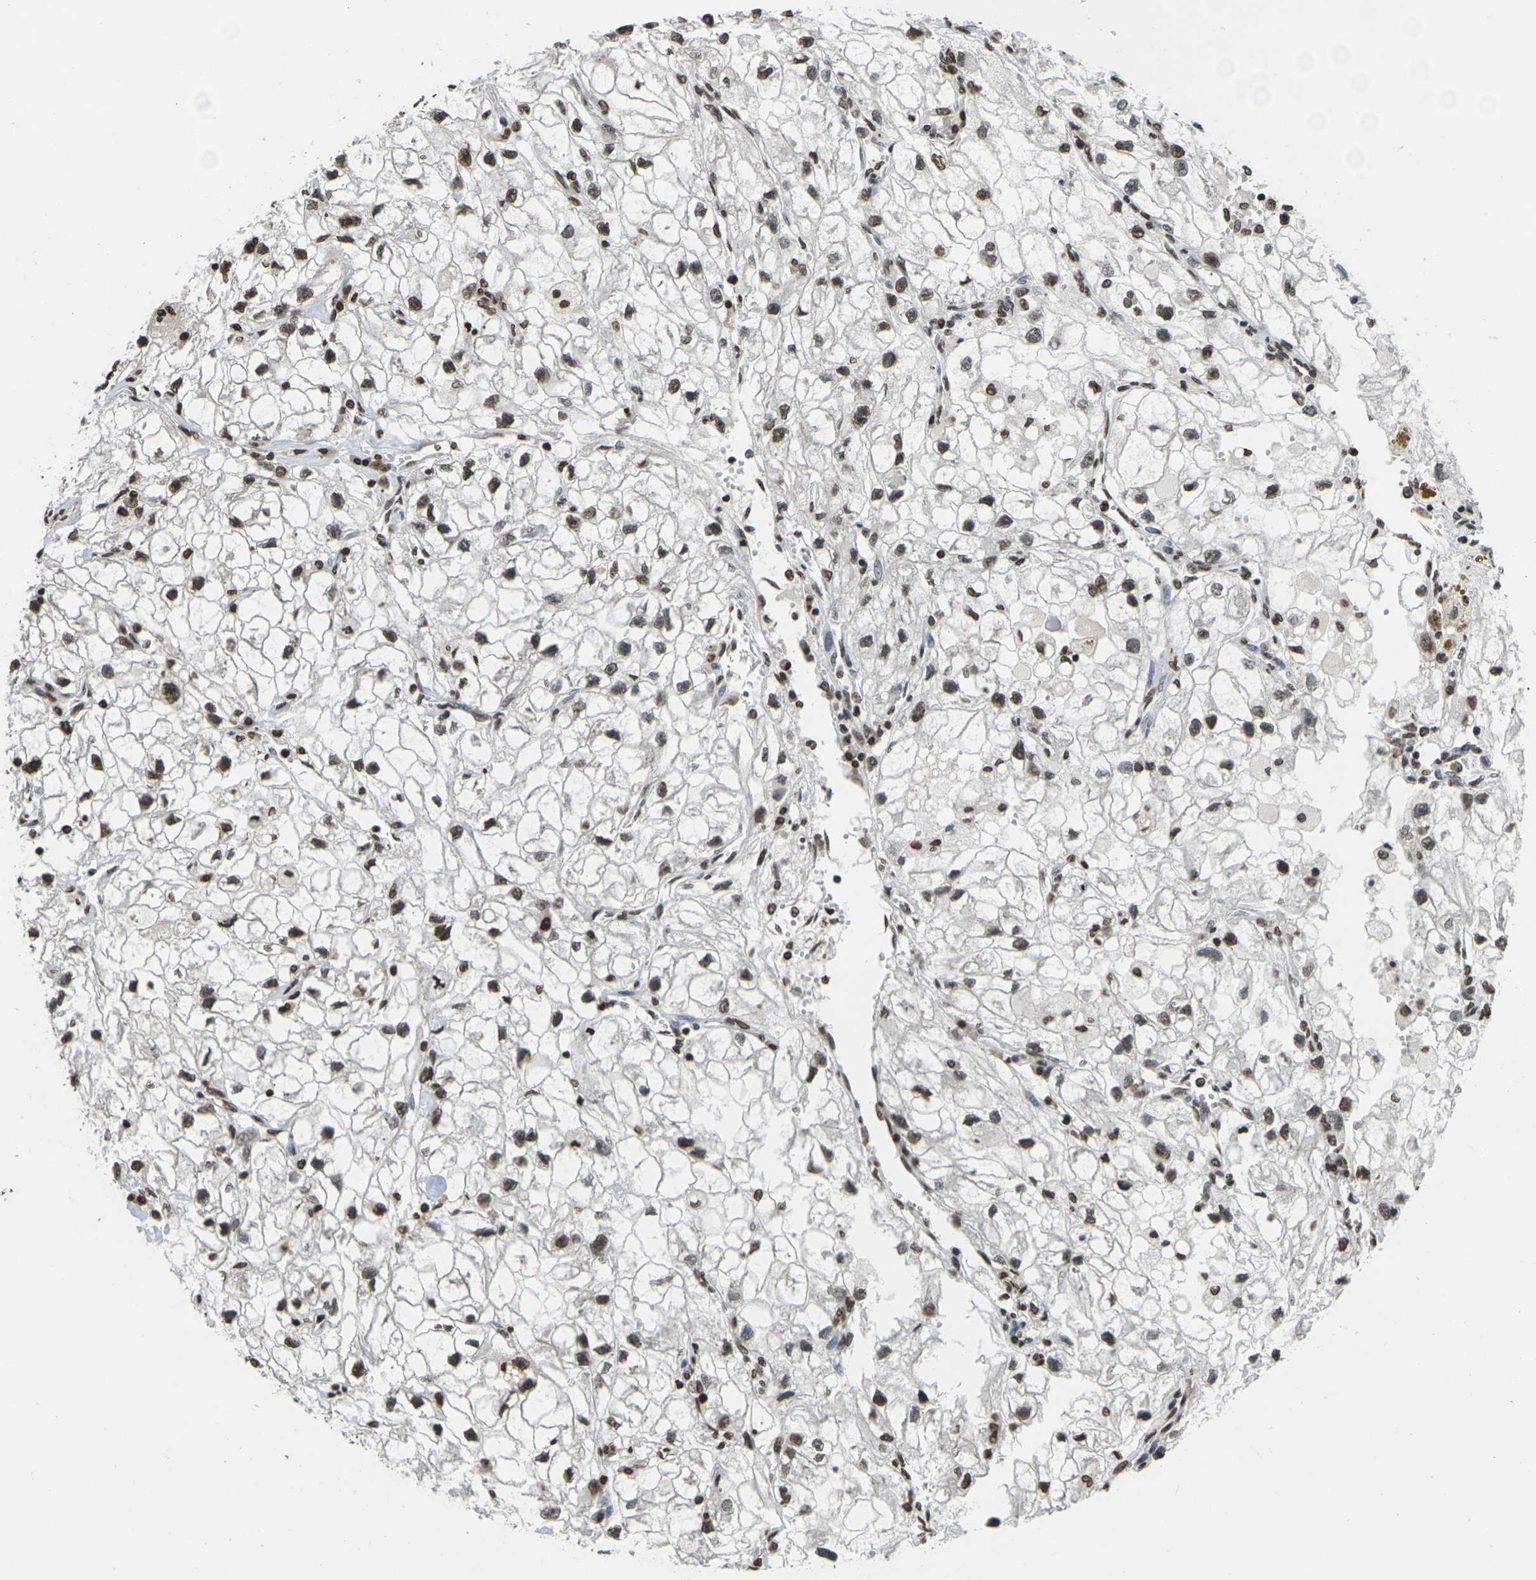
{"staining": {"intensity": "strong", "quantity": ">75%", "location": "nuclear"}, "tissue": "renal cancer", "cell_type": "Tumor cells", "image_type": "cancer", "snomed": [{"axis": "morphology", "description": "Adenocarcinoma, NOS"}, {"axis": "topography", "description": "Kidney"}], "caption": "Protein expression analysis of human renal cancer (adenocarcinoma) reveals strong nuclear positivity in approximately >75% of tumor cells.", "gene": "EMSY", "patient": {"sex": "female", "age": 70}}